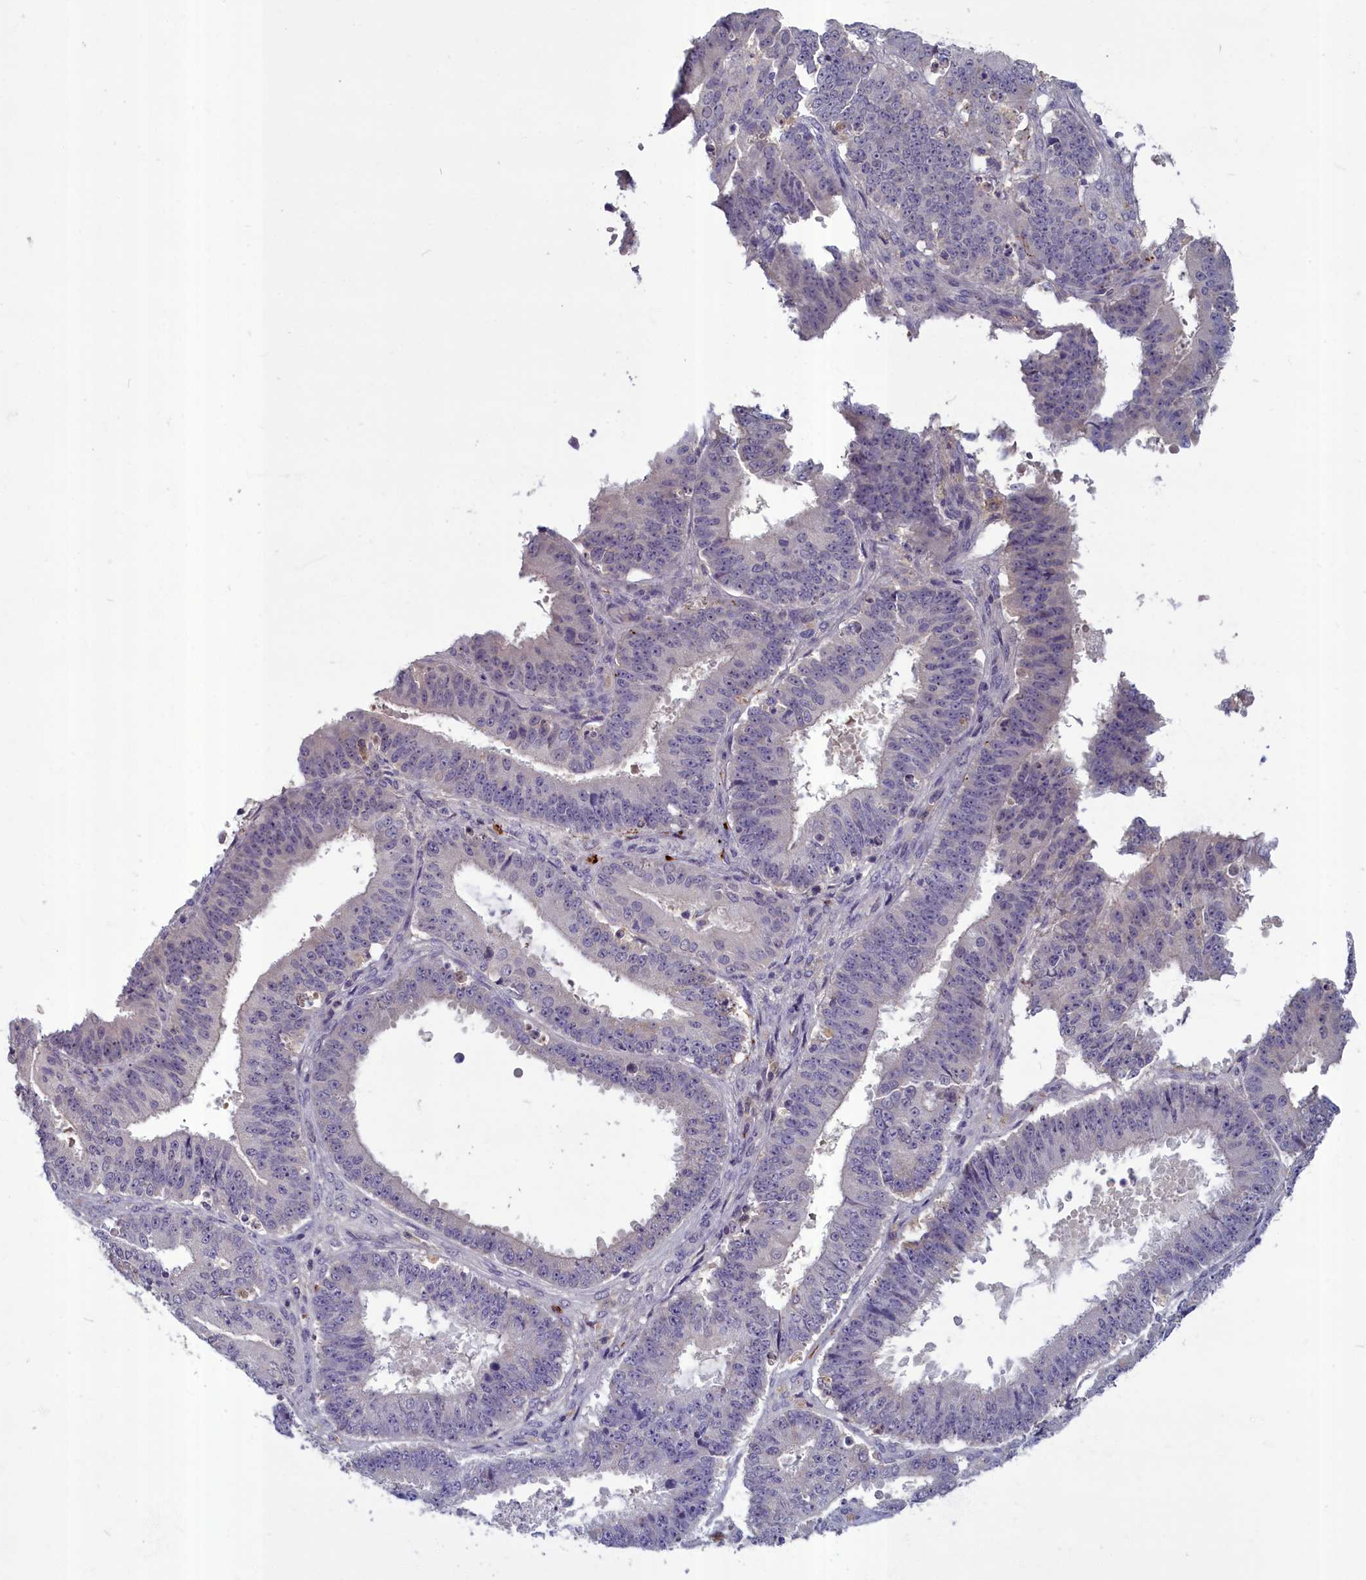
{"staining": {"intensity": "negative", "quantity": "none", "location": "none"}, "tissue": "ovarian cancer", "cell_type": "Tumor cells", "image_type": "cancer", "snomed": [{"axis": "morphology", "description": "Carcinoma, endometroid"}, {"axis": "topography", "description": "Appendix"}, {"axis": "topography", "description": "Ovary"}], "caption": "Tumor cells are negative for brown protein staining in ovarian endometroid carcinoma.", "gene": "SV2C", "patient": {"sex": "female", "age": 42}}